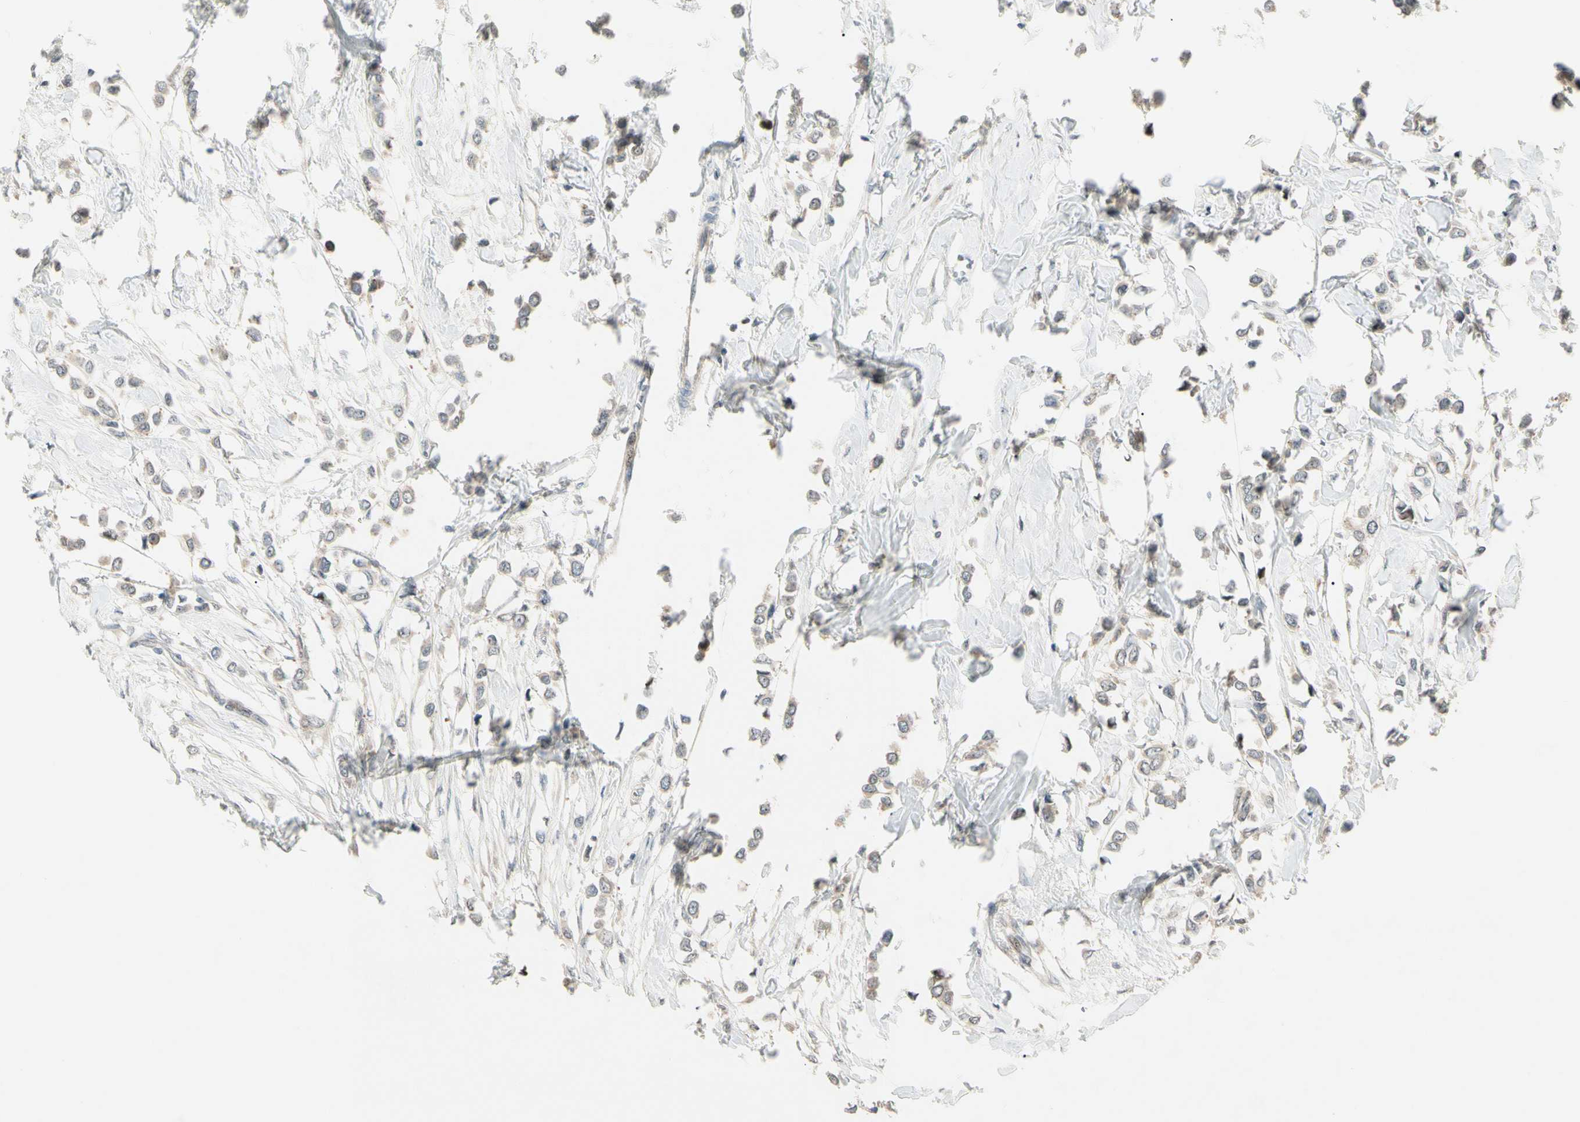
{"staining": {"intensity": "weak", "quantity": "<25%", "location": "cytoplasmic/membranous"}, "tissue": "breast cancer", "cell_type": "Tumor cells", "image_type": "cancer", "snomed": [{"axis": "morphology", "description": "Lobular carcinoma"}, {"axis": "topography", "description": "Breast"}], "caption": "Photomicrograph shows no protein staining in tumor cells of lobular carcinoma (breast) tissue.", "gene": "P3H2", "patient": {"sex": "female", "age": 51}}